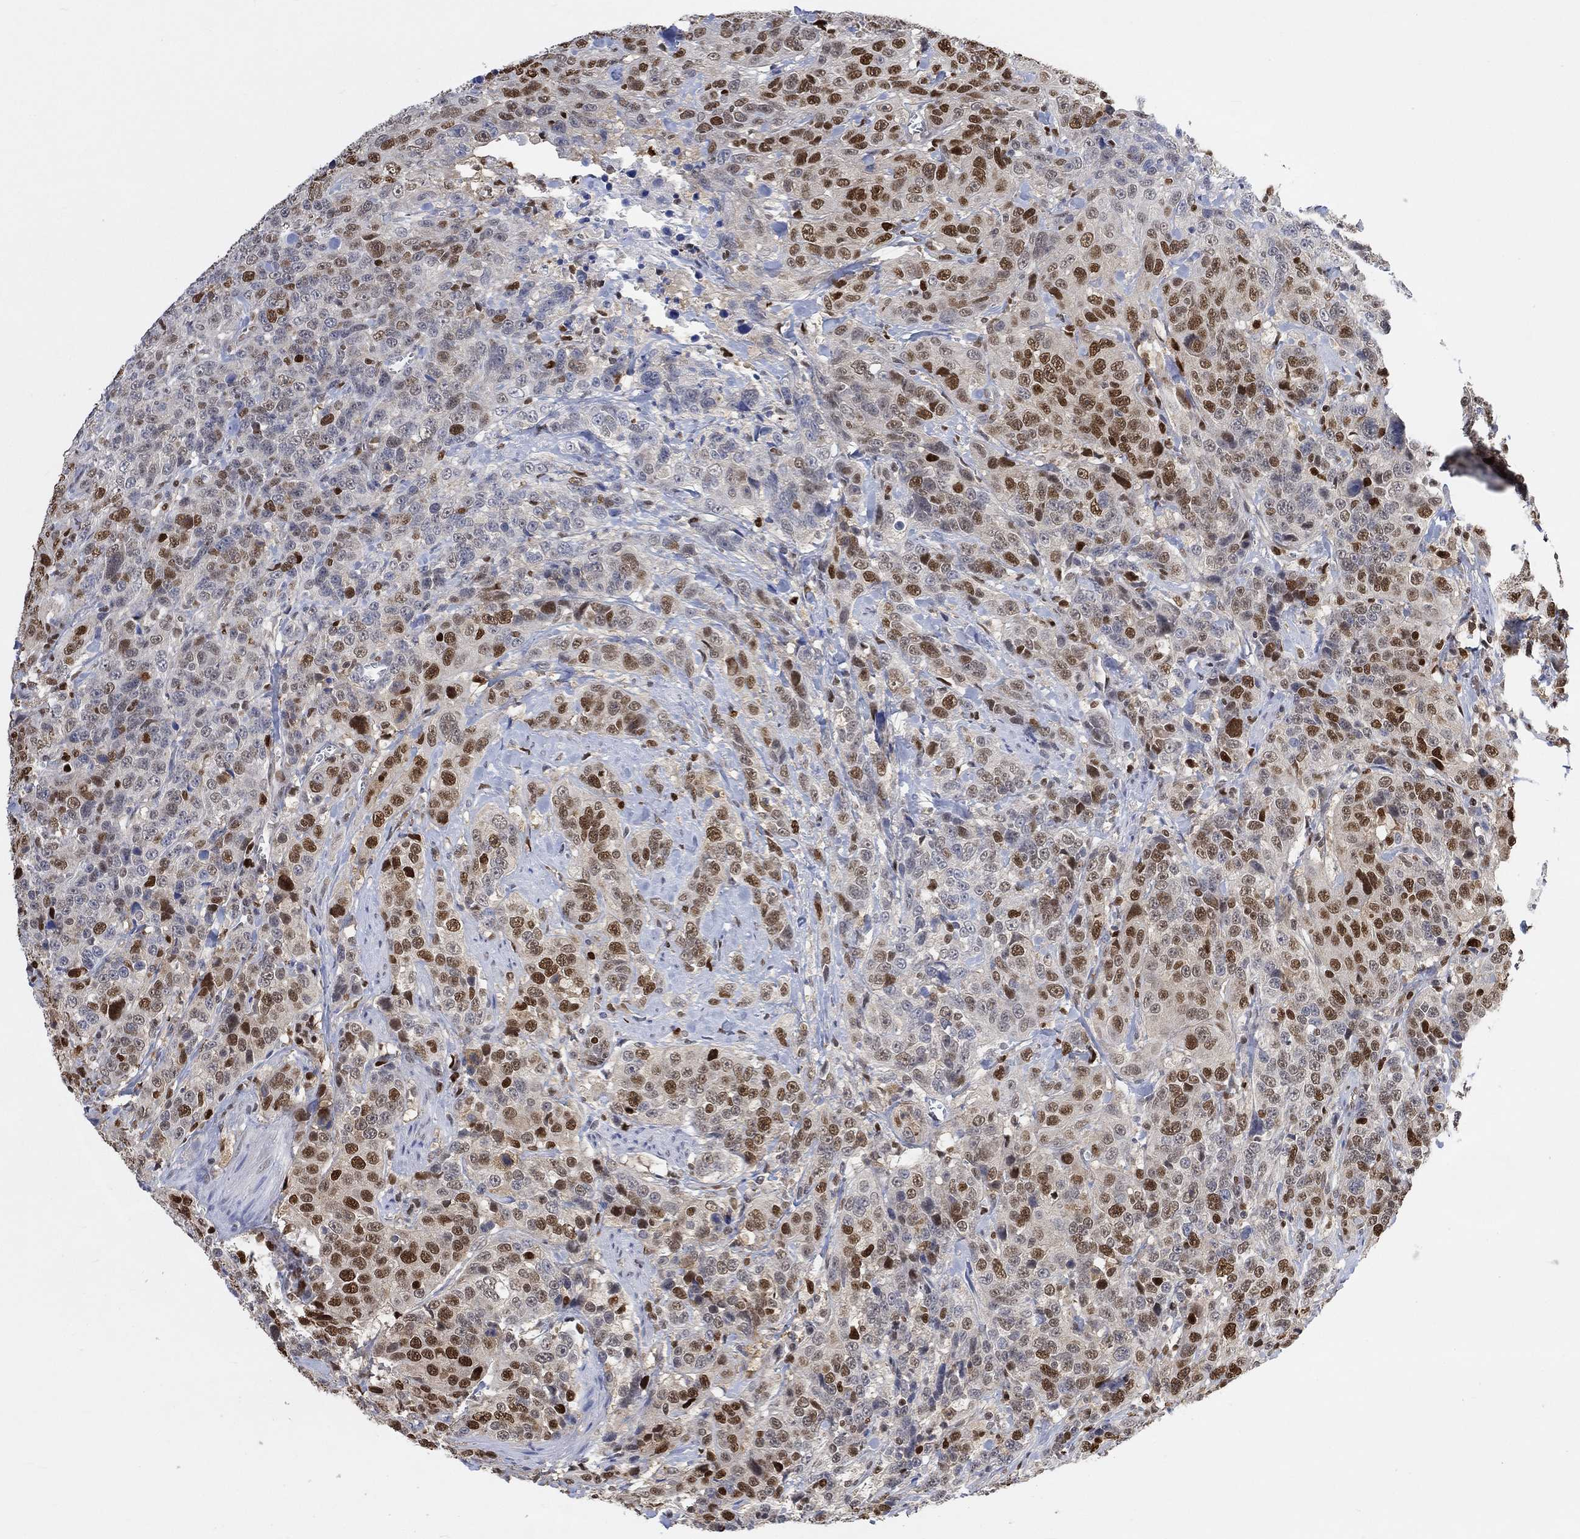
{"staining": {"intensity": "strong", "quantity": "25%-75%", "location": "nuclear"}, "tissue": "urothelial cancer", "cell_type": "Tumor cells", "image_type": "cancer", "snomed": [{"axis": "morphology", "description": "Urothelial carcinoma, NOS"}, {"axis": "morphology", "description": "Urothelial carcinoma, High grade"}, {"axis": "topography", "description": "Urinary bladder"}], "caption": "This is a histology image of immunohistochemistry staining of urothelial carcinoma (high-grade), which shows strong expression in the nuclear of tumor cells.", "gene": "RAD54L2", "patient": {"sex": "female", "age": 73}}